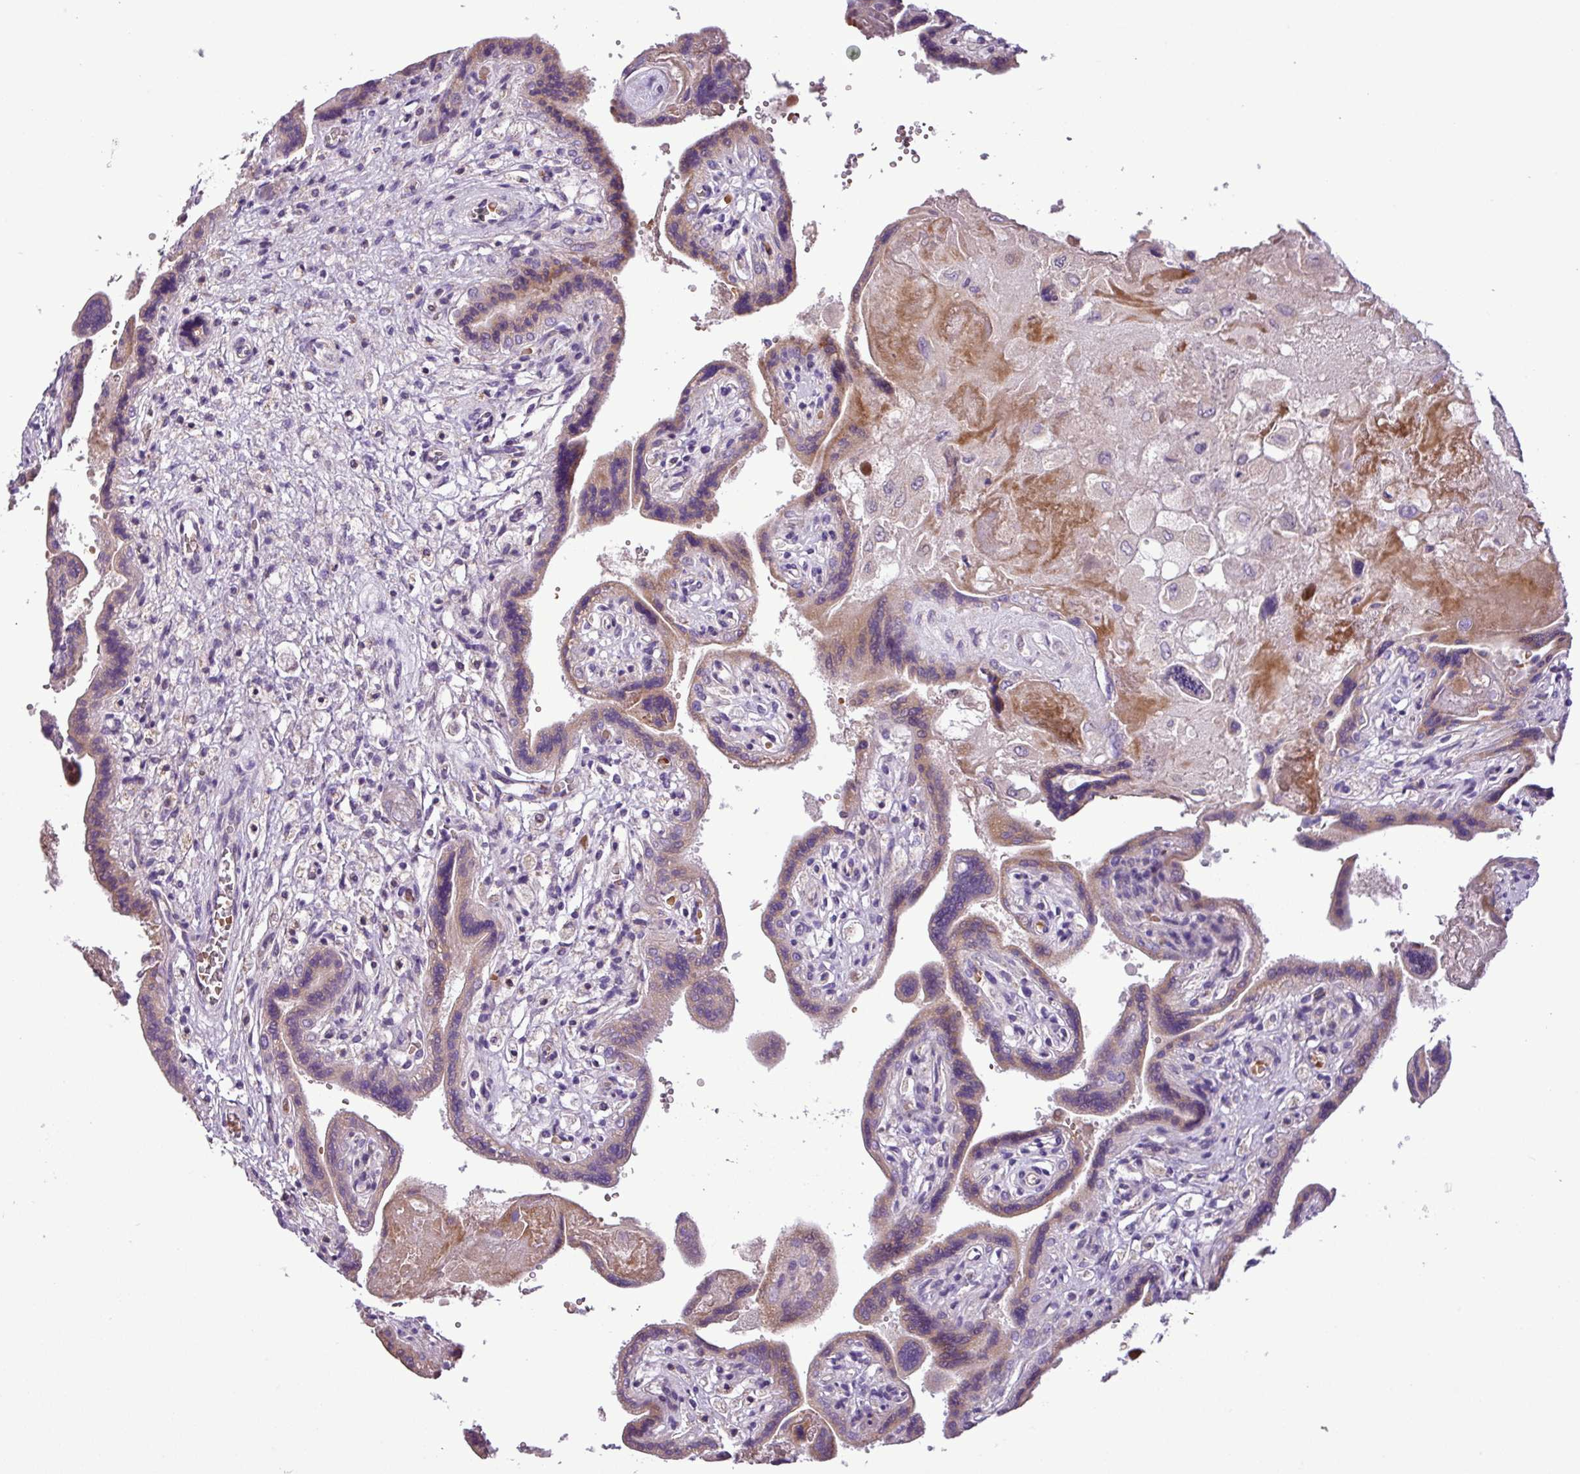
{"staining": {"intensity": "negative", "quantity": "none", "location": "none"}, "tissue": "placenta", "cell_type": "Decidual cells", "image_type": "normal", "snomed": [{"axis": "morphology", "description": "Normal tissue, NOS"}, {"axis": "topography", "description": "Placenta"}], "caption": "IHC photomicrograph of benign placenta: human placenta stained with DAB exhibits no significant protein staining in decidual cells.", "gene": "FAM183A", "patient": {"sex": "female", "age": 37}}